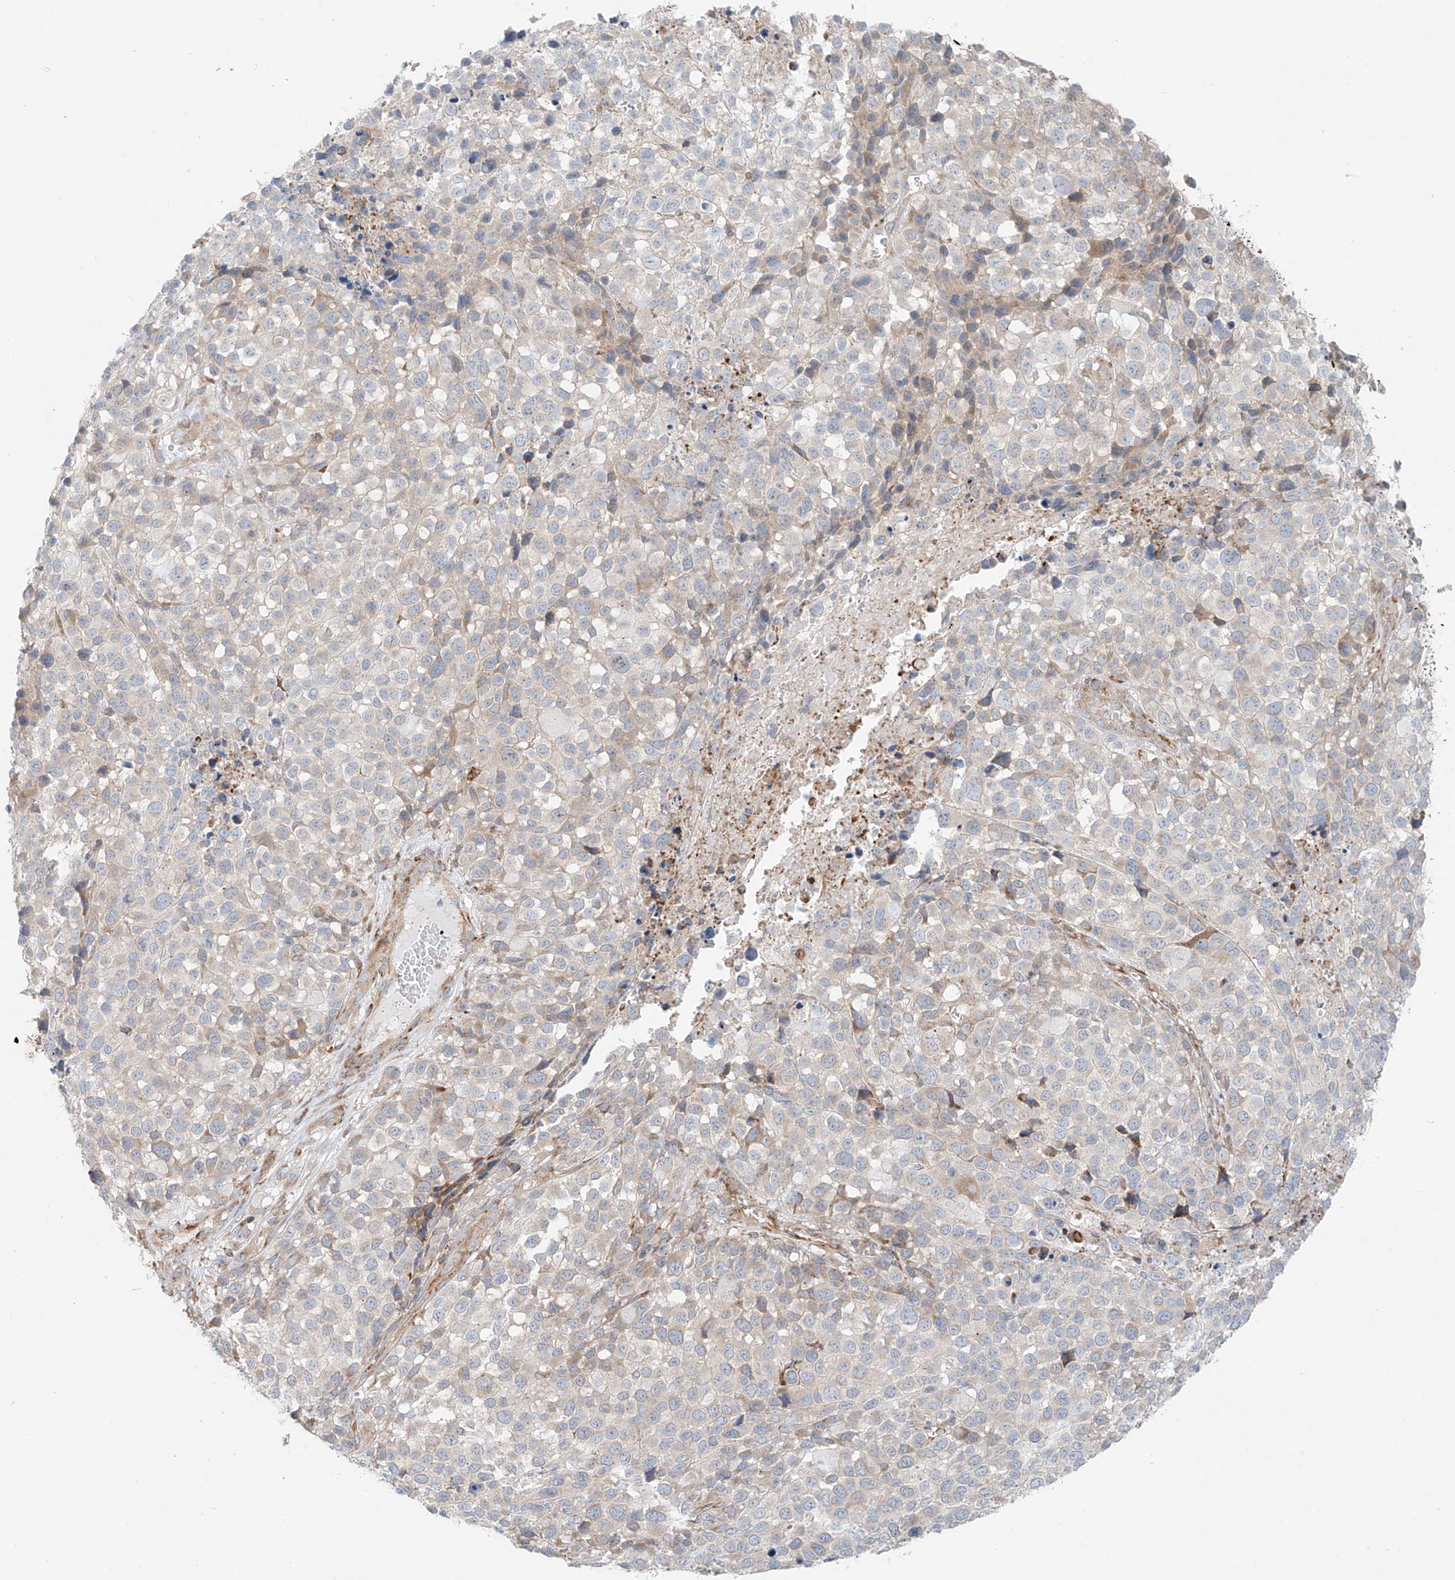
{"staining": {"intensity": "negative", "quantity": "none", "location": "none"}, "tissue": "melanoma", "cell_type": "Tumor cells", "image_type": "cancer", "snomed": [{"axis": "morphology", "description": "Malignant melanoma, NOS"}, {"axis": "topography", "description": "Skin of trunk"}], "caption": "Human malignant melanoma stained for a protein using immunohistochemistry (IHC) reveals no positivity in tumor cells.", "gene": "EIPR1", "patient": {"sex": "male", "age": 71}}